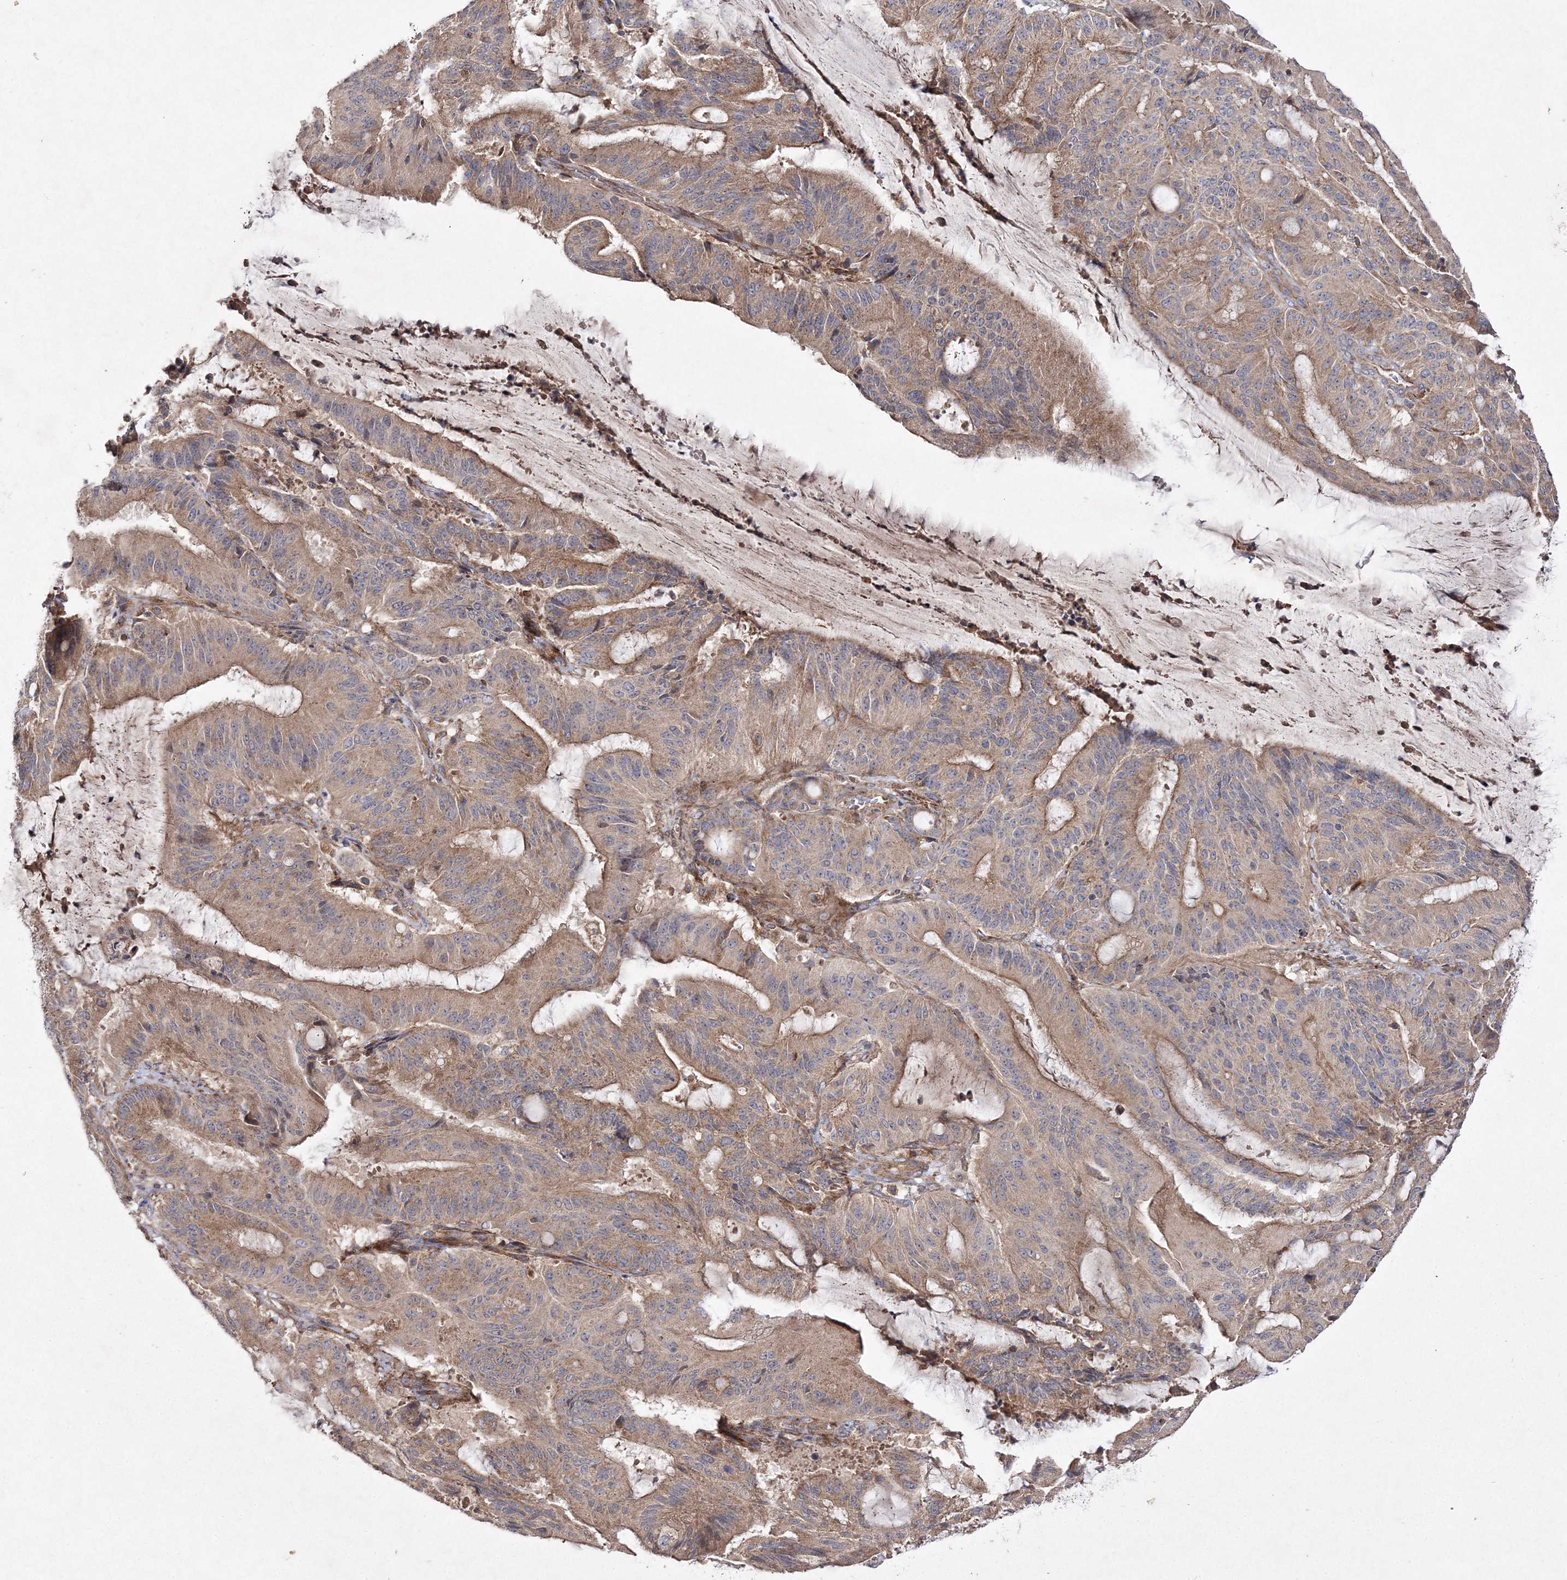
{"staining": {"intensity": "weak", "quantity": ">75%", "location": "cytoplasmic/membranous"}, "tissue": "liver cancer", "cell_type": "Tumor cells", "image_type": "cancer", "snomed": [{"axis": "morphology", "description": "Normal tissue, NOS"}, {"axis": "morphology", "description": "Cholangiocarcinoma"}, {"axis": "topography", "description": "Liver"}, {"axis": "topography", "description": "Peripheral nerve tissue"}], "caption": "Protein analysis of liver cancer (cholangiocarcinoma) tissue reveals weak cytoplasmic/membranous staining in approximately >75% of tumor cells. (brown staining indicates protein expression, while blue staining denotes nuclei).", "gene": "DNAJC13", "patient": {"sex": "female", "age": 73}}